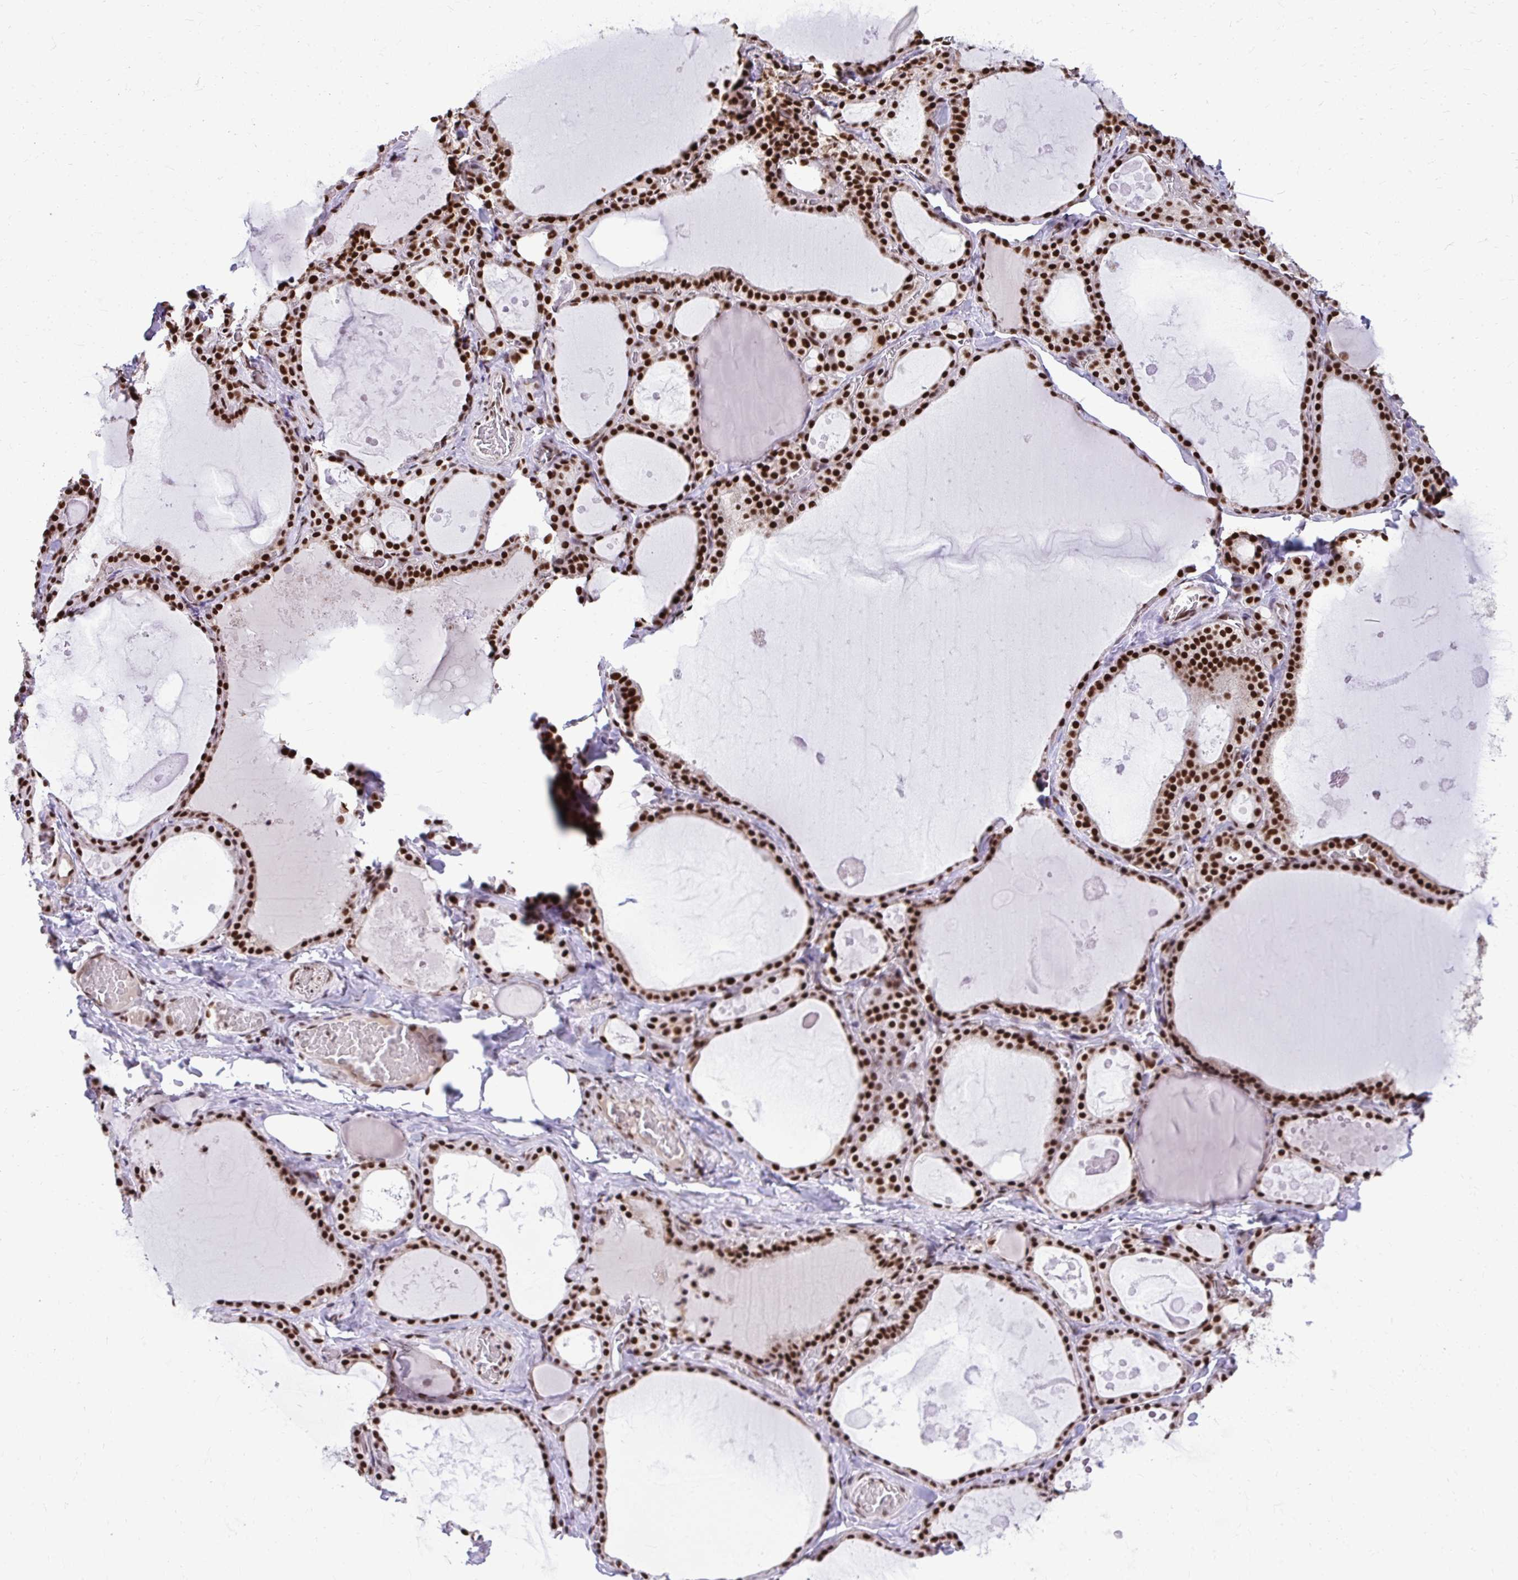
{"staining": {"intensity": "strong", "quantity": ">75%", "location": "nuclear"}, "tissue": "thyroid gland", "cell_type": "Glandular cells", "image_type": "normal", "snomed": [{"axis": "morphology", "description": "Normal tissue, NOS"}, {"axis": "topography", "description": "Thyroid gland"}], "caption": "This micrograph demonstrates IHC staining of benign human thyroid gland, with high strong nuclear staining in approximately >75% of glandular cells.", "gene": "PRPF19", "patient": {"sex": "male", "age": 56}}